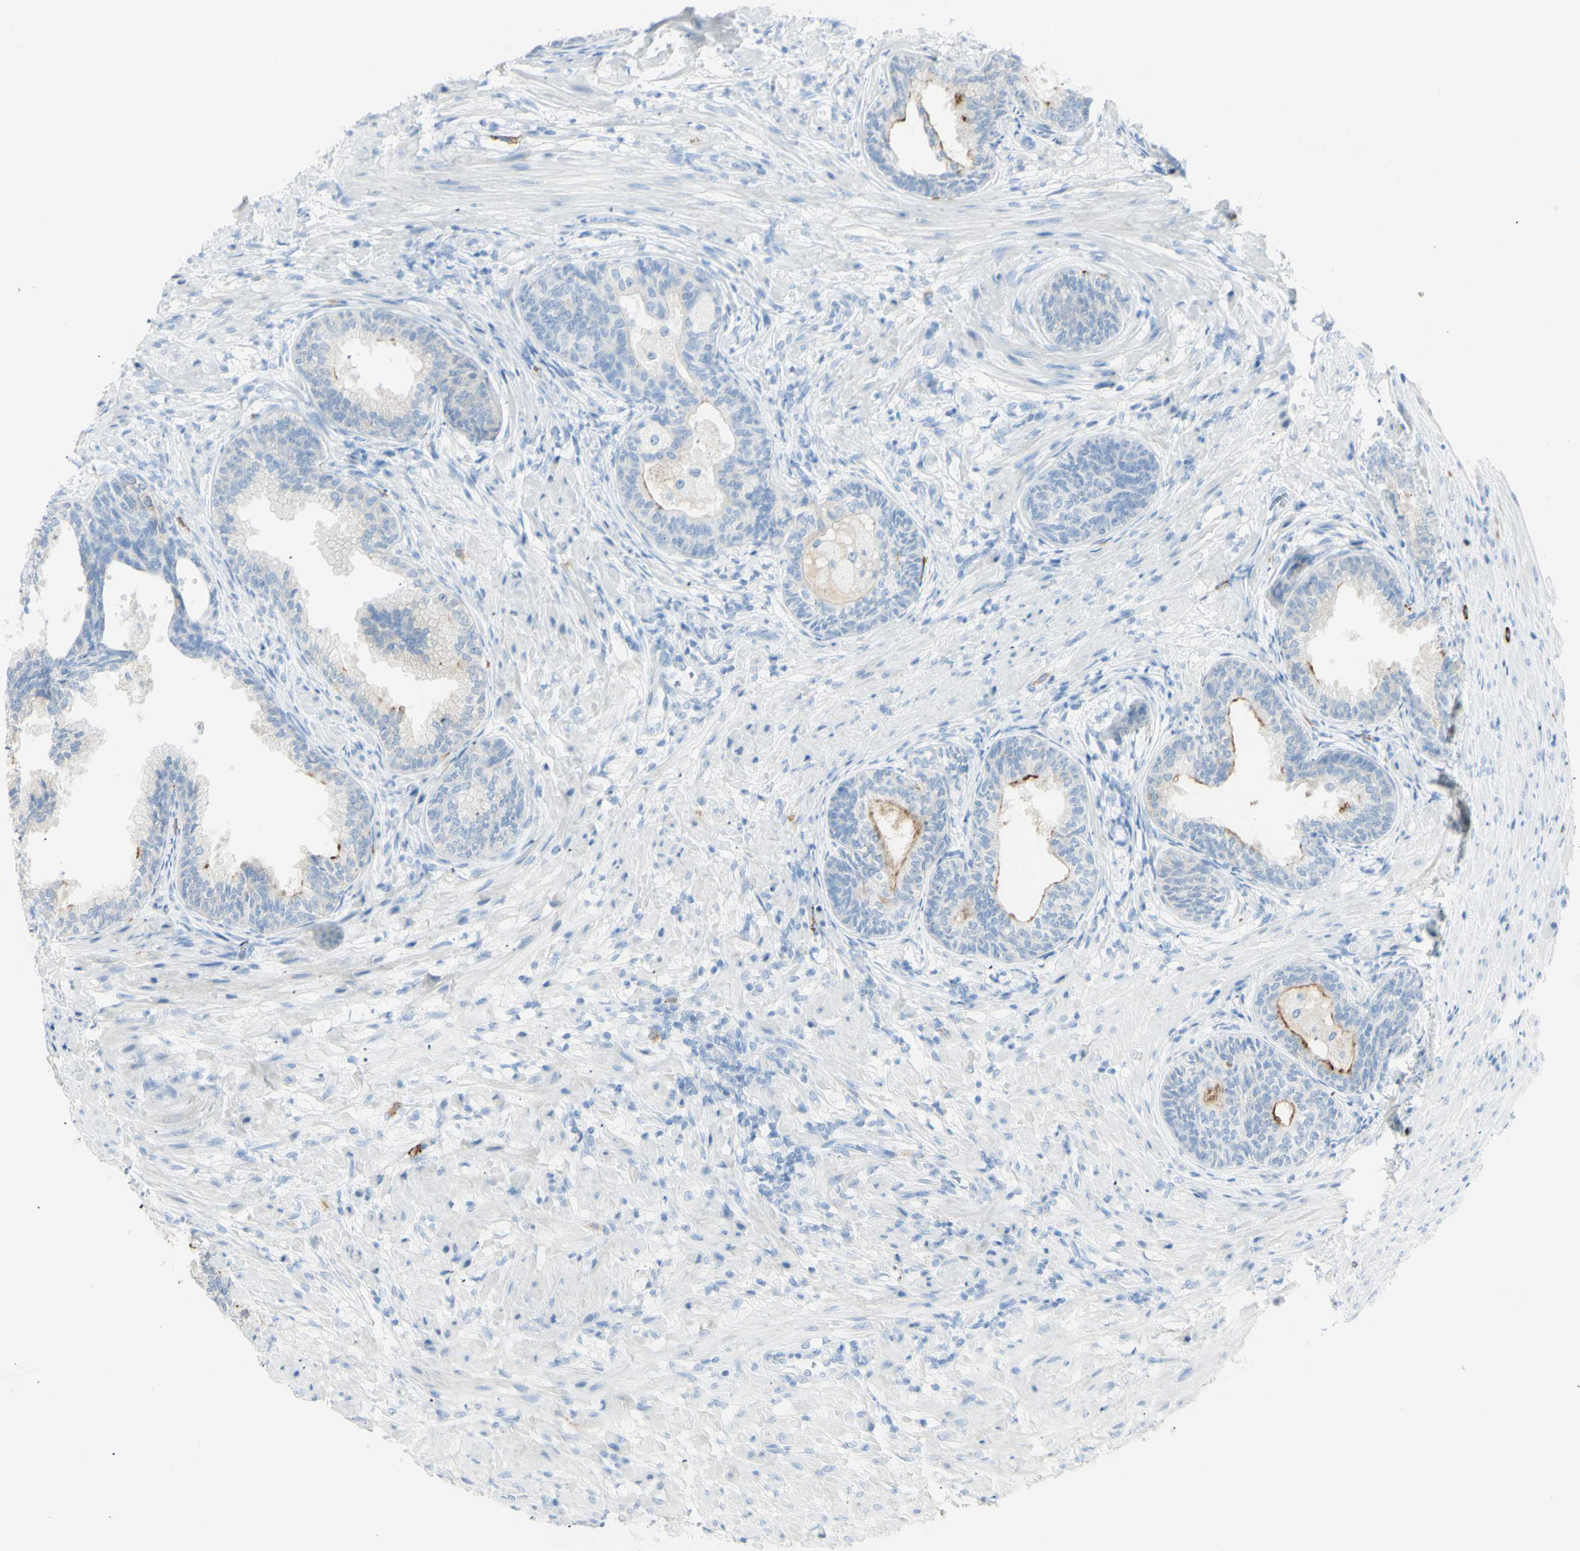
{"staining": {"intensity": "moderate", "quantity": "<25%", "location": "cytoplasmic/membranous"}, "tissue": "prostate", "cell_type": "Glandular cells", "image_type": "normal", "snomed": [{"axis": "morphology", "description": "Normal tissue, NOS"}, {"axis": "topography", "description": "Prostate"}], "caption": "Protein positivity by IHC shows moderate cytoplasmic/membranous expression in approximately <25% of glandular cells in normal prostate.", "gene": "LETM1", "patient": {"sex": "male", "age": 76}}